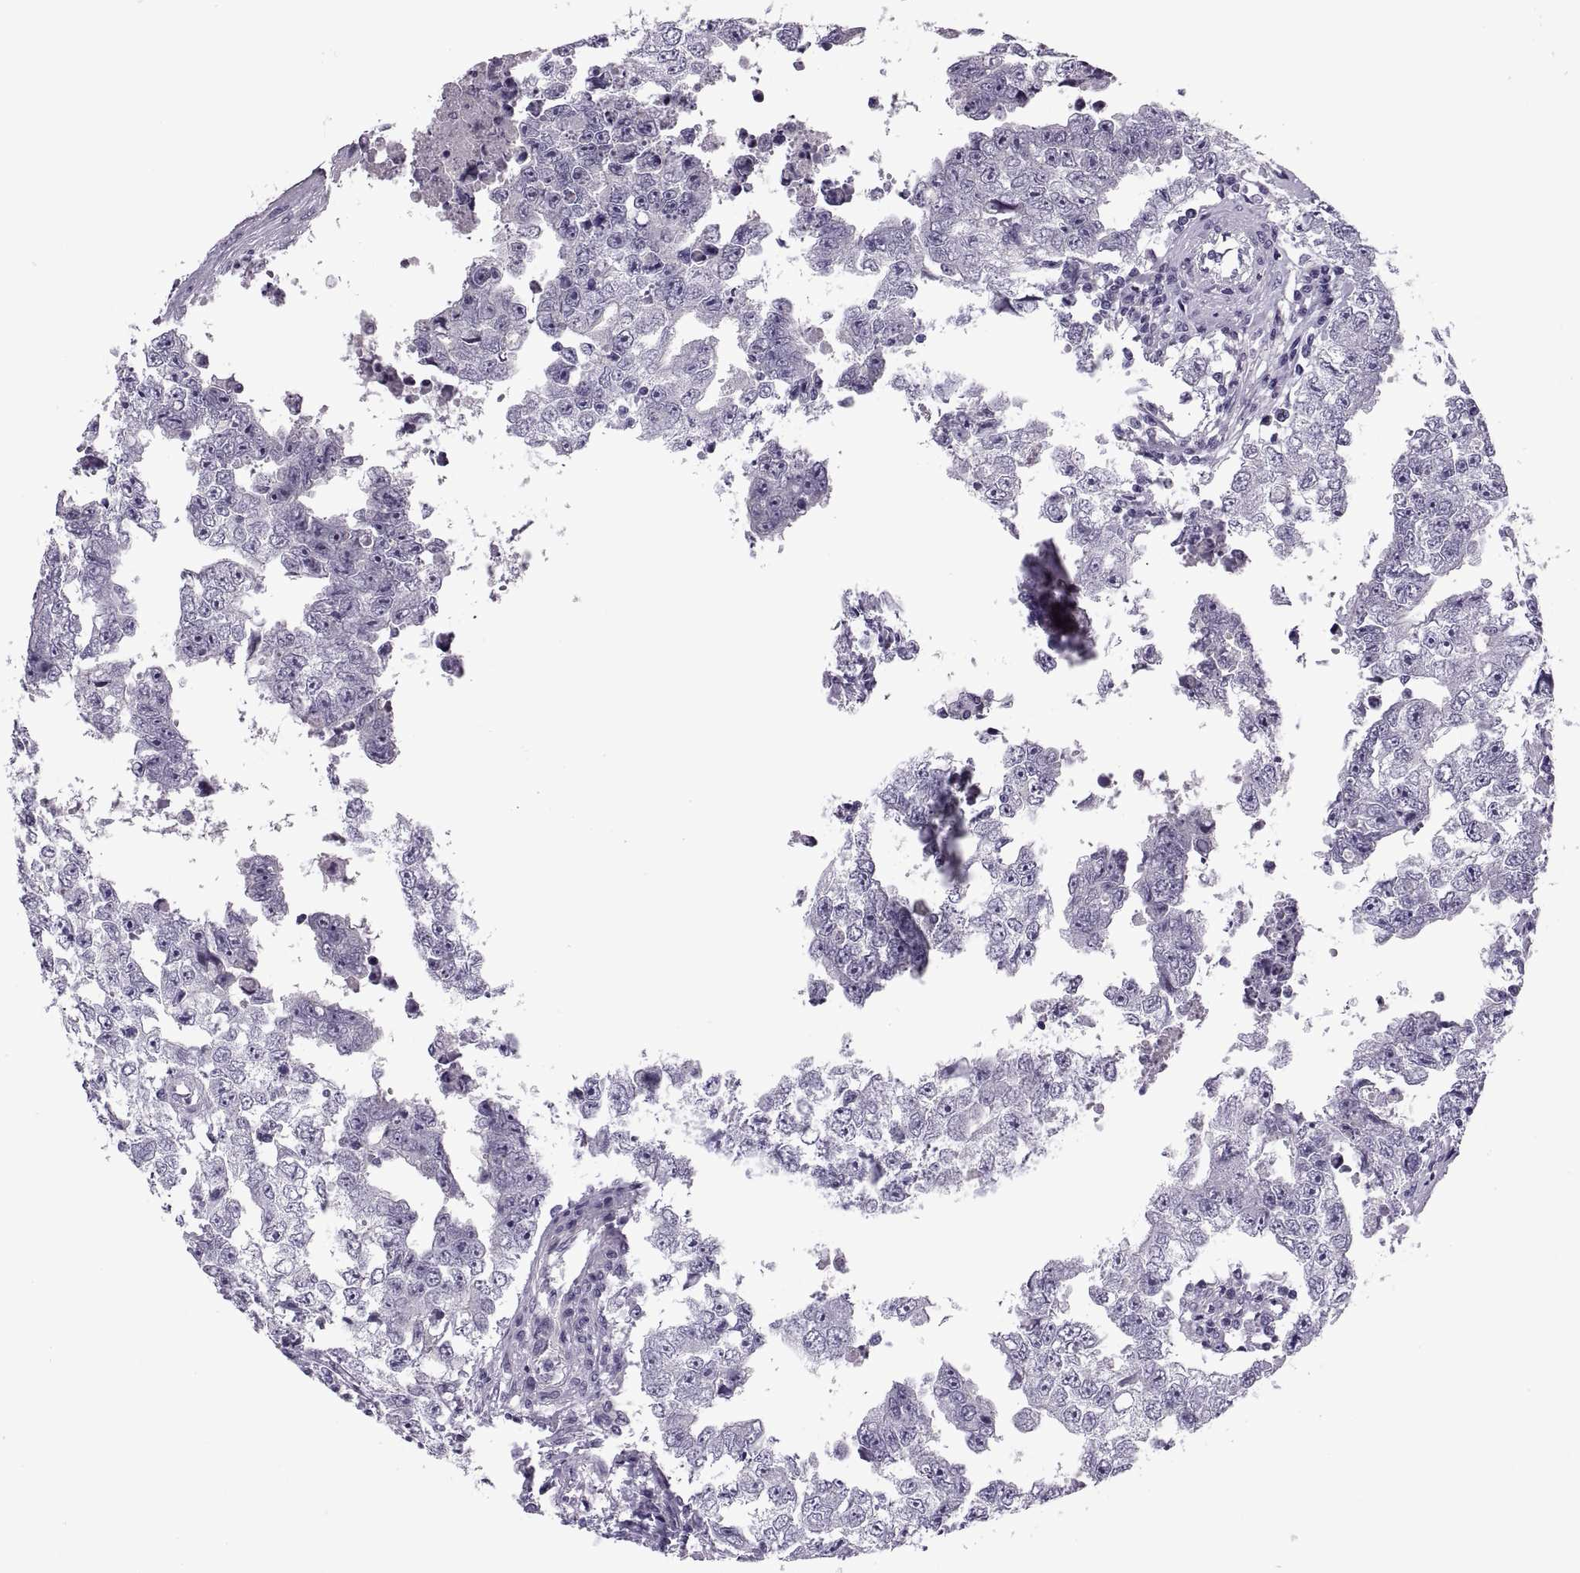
{"staining": {"intensity": "negative", "quantity": "none", "location": "none"}, "tissue": "testis cancer", "cell_type": "Tumor cells", "image_type": "cancer", "snomed": [{"axis": "morphology", "description": "Carcinoma, Embryonal, NOS"}, {"axis": "topography", "description": "Testis"}], "caption": "Immunohistochemical staining of human testis cancer (embryonal carcinoma) reveals no significant expression in tumor cells.", "gene": "SYNGR4", "patient": {"sex": "male", "age": 36}}